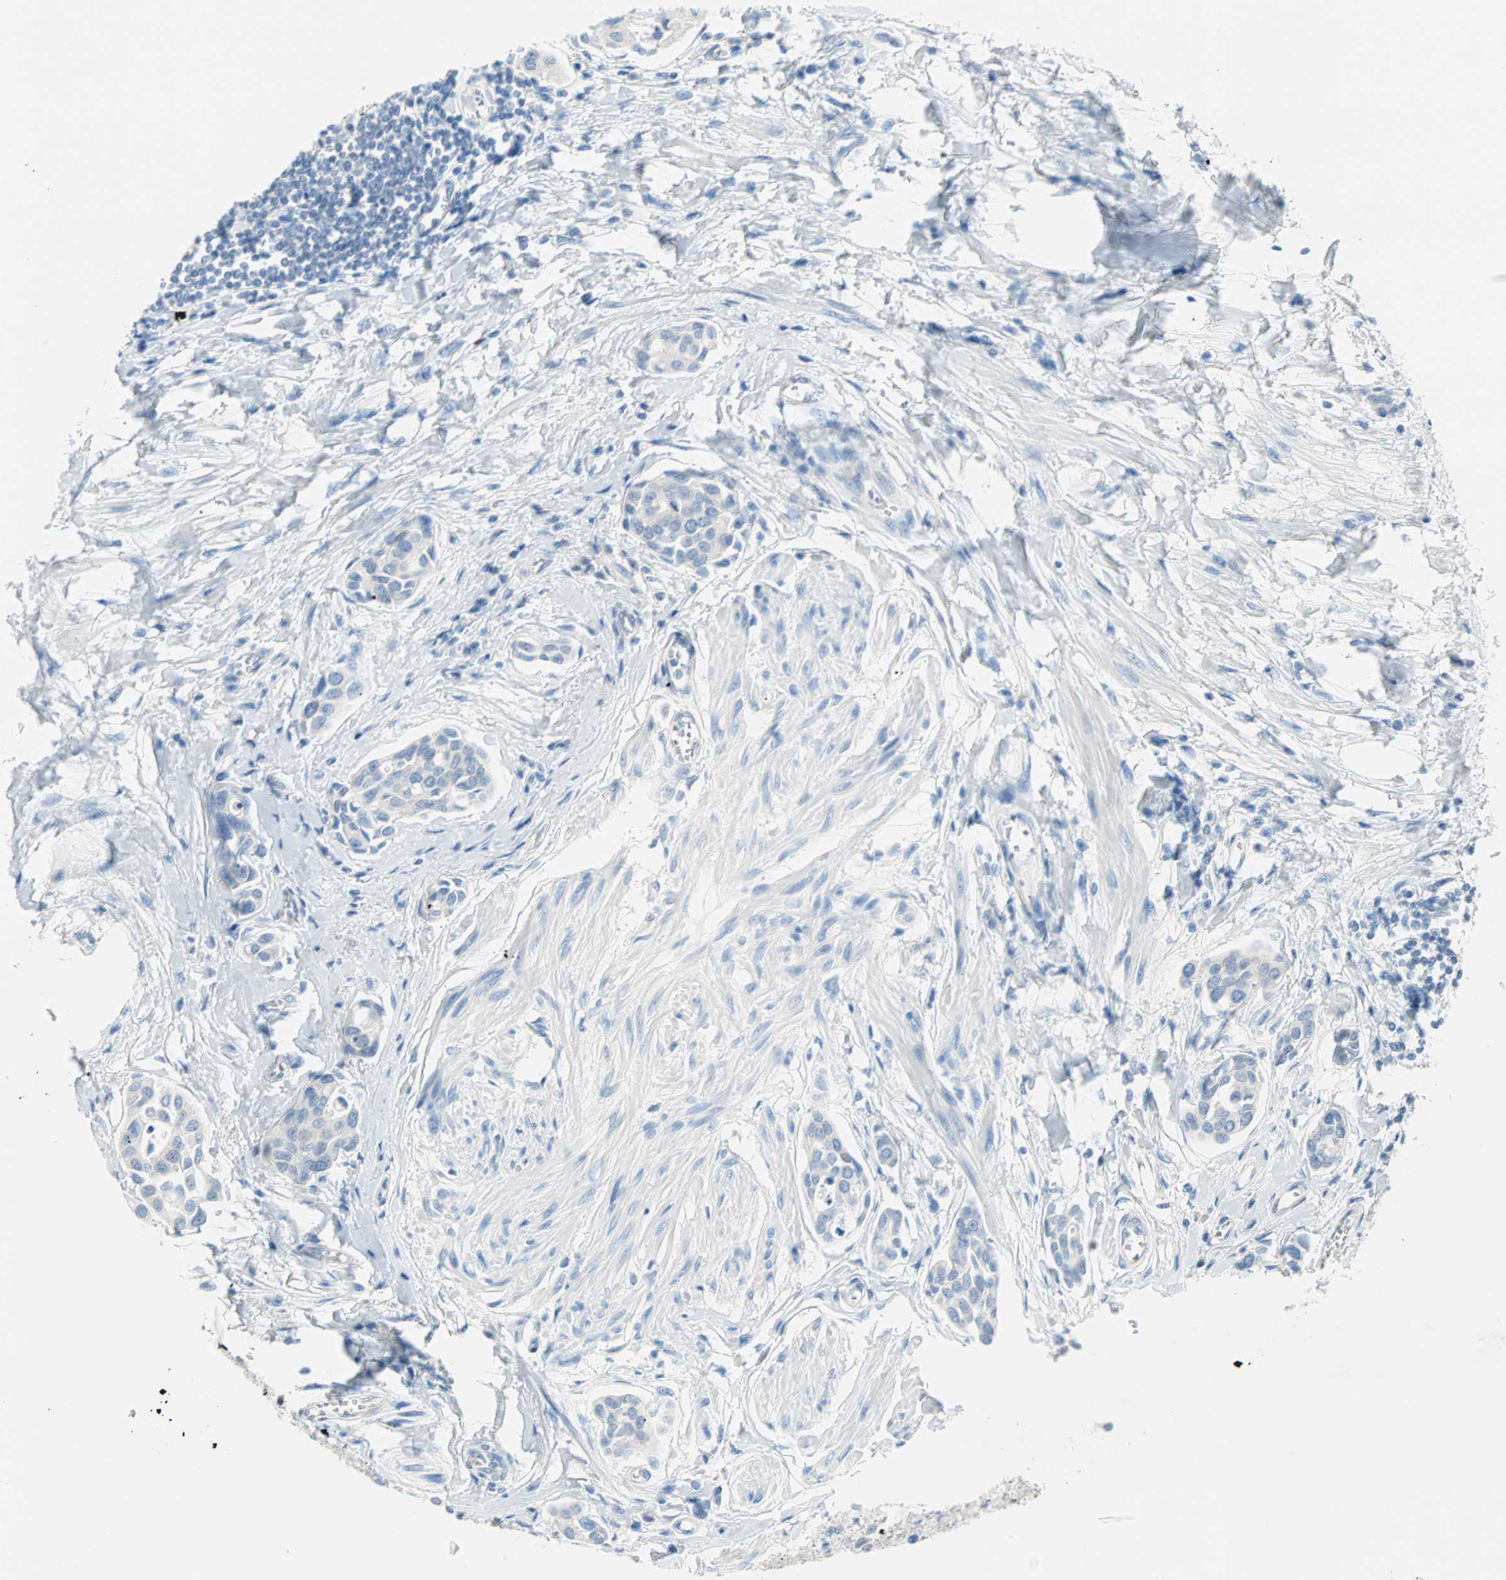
{"staining": {"intensity": "negative", "quantity": "none", "location": "none"}, "tissue": "urothelial cancer", "cell_type": "Tumor cells", "image_type": "cancer", "snomed": [{"axis": "morphology", "description": "Urothelial carcinoma, High grade"}, {"axis": "topography", "description": "Urinary bladder"}], "caption": "Immunohistochemistry (IHC) image of neoplastic tissue: high-grade urothelial carcinoma stained with DAB (3,3'-diaminobenzidine) demonstrates no significant protein staining in tumor cells.", "gene": "MPI", "patient": {"sex": "male", "age": 78}}